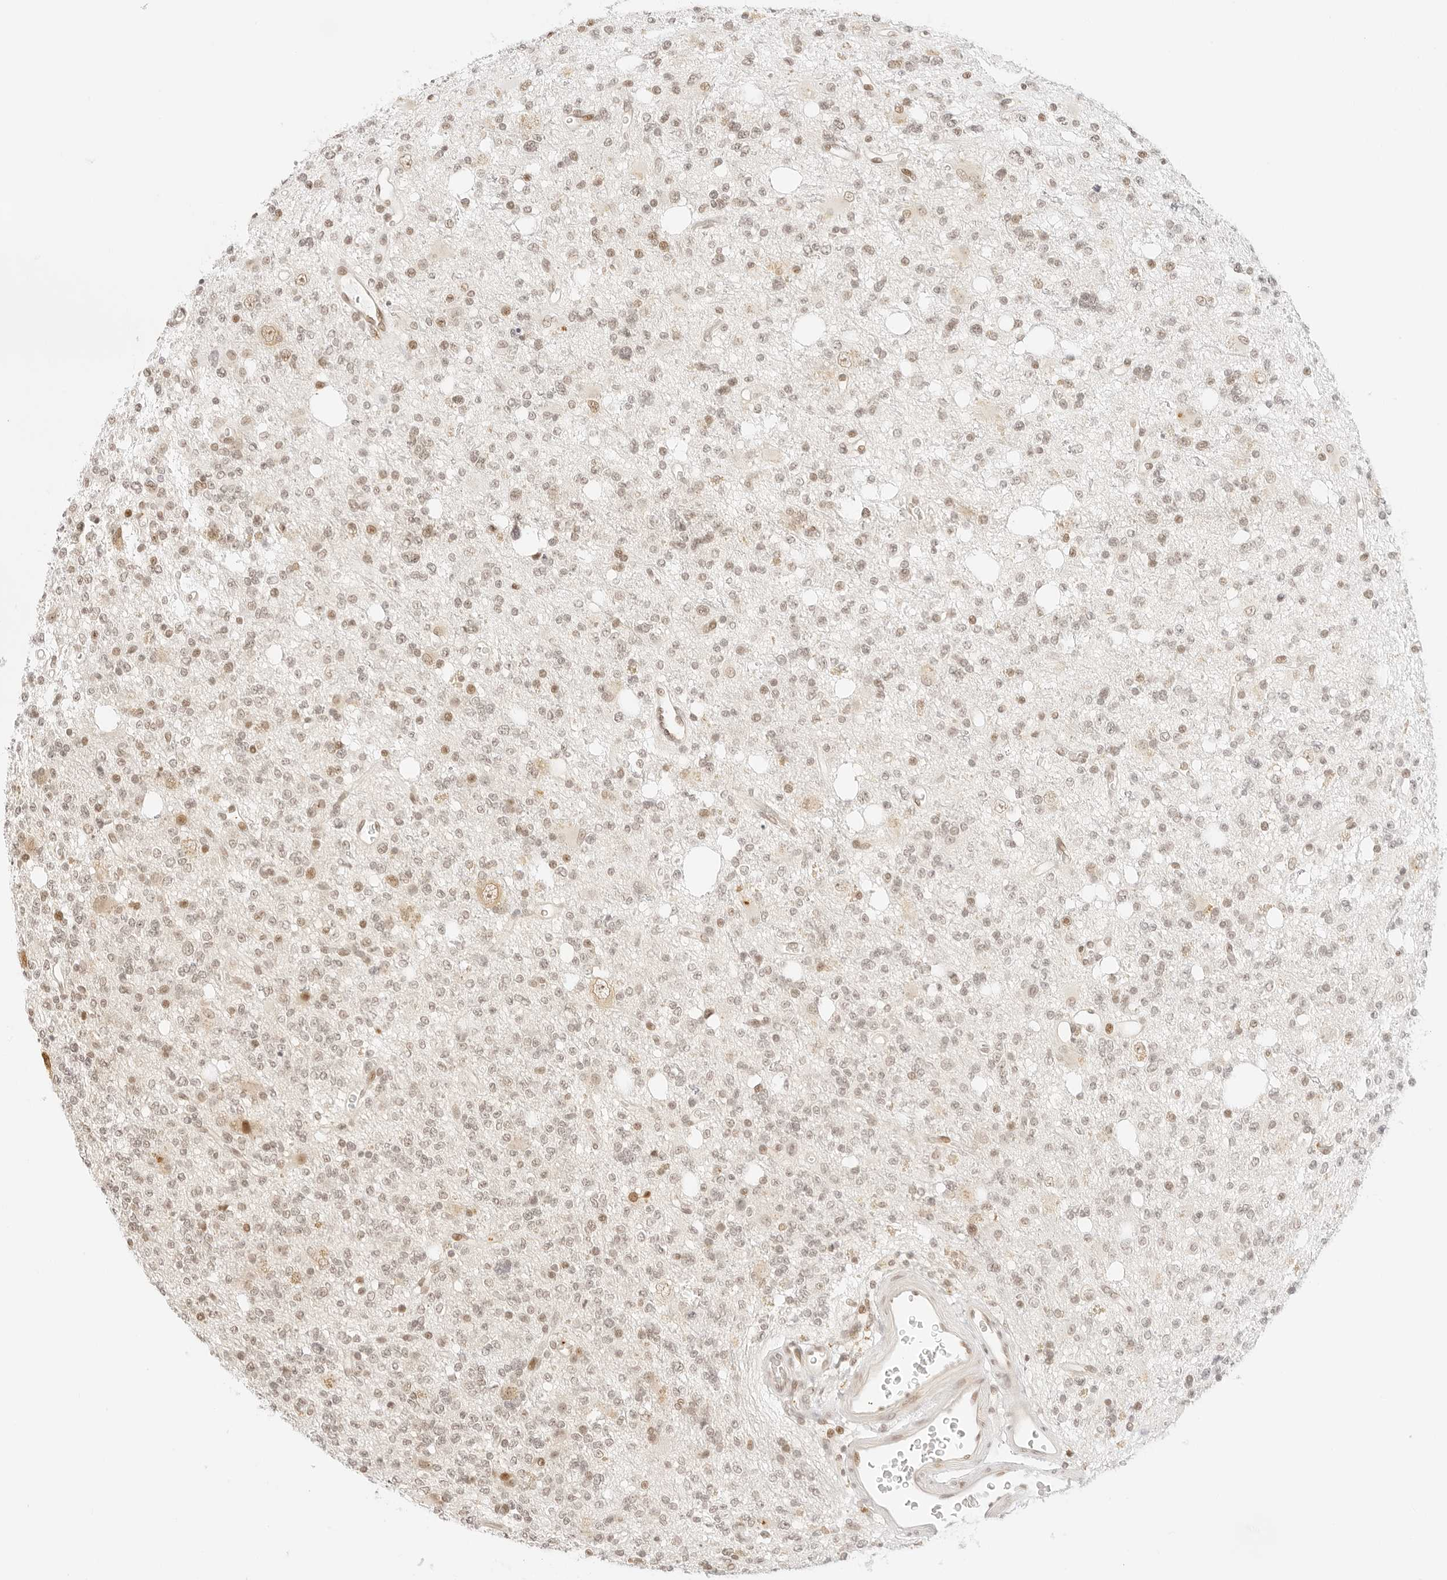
{"staining": {"intensity": "moderate", "quantity": "<25%", "location": "nuclear"}, "tissue": "glioma", "cell_type": "Tumor cells", "image_type": "cancer", "snomed": [{"axis": "morphology", "description": "Glioma, malignant, High grade"}, {"axis": "topography", "description": "Brain"}], "caption": "Tumor cells show moderate nuclear staining in about <25% of cells in glioma.", "gene": "GNAS", "patient": {"sex": "female", "age": 62}}